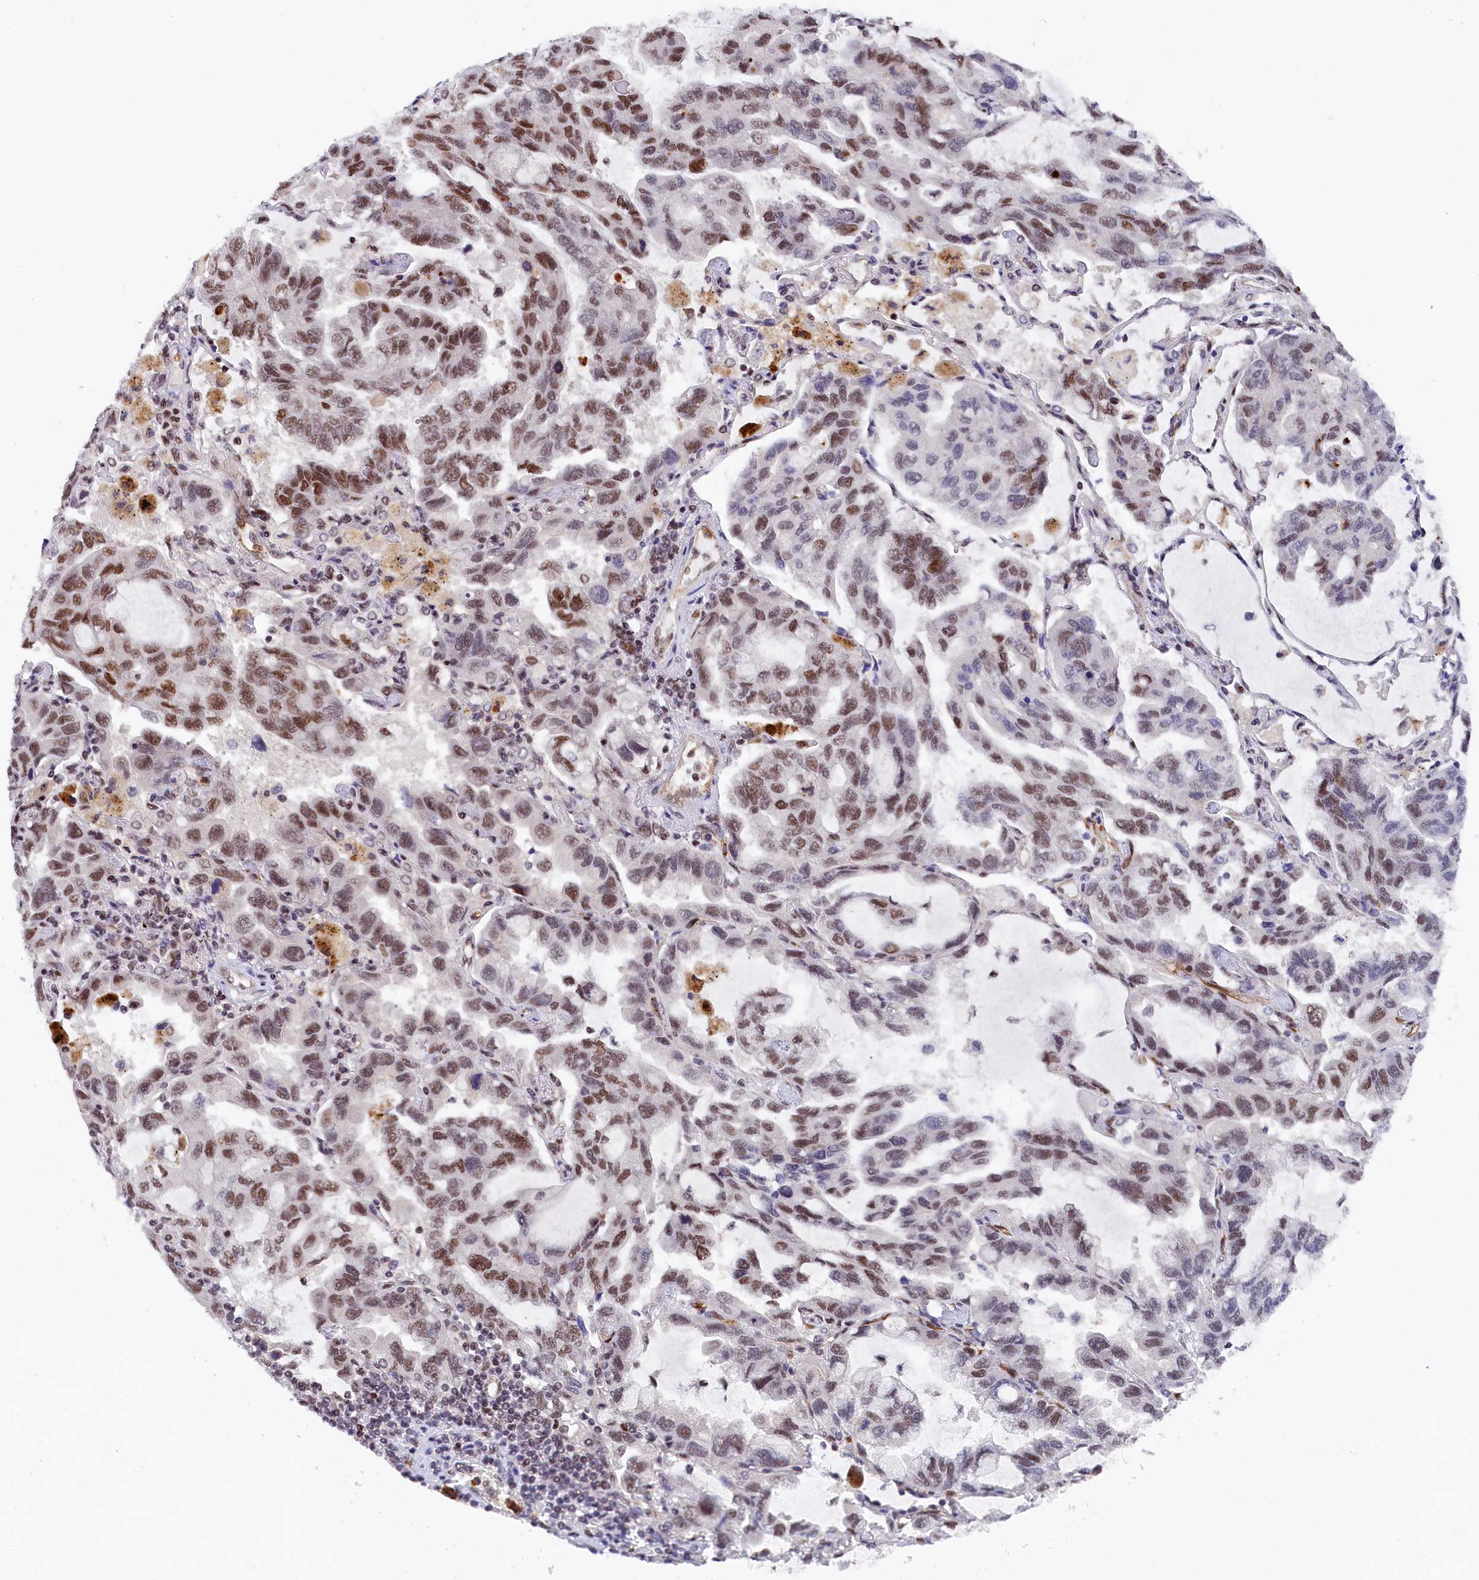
{"staining": {"intensity": "moderate", "quantity": "25%-75%", "location": "nuclear"}, "tissue": "lung cancer", "cell_type": "Tumor cells", "image_type": "cancer", "snomed": [{"axis": "morphology", "description": "Adenocarcinoma, NOS"}, {"axis": "topography", "description": "Lung"}], "caption": "This histopathology image exhibits immunohistochemistry staining of adenocarcinoma (lung), with medium moderate nuclear expression in about 25%-75% of tumor cells.", "gene": "ADIG", "patient": {"sex": "male", "age": 64}}